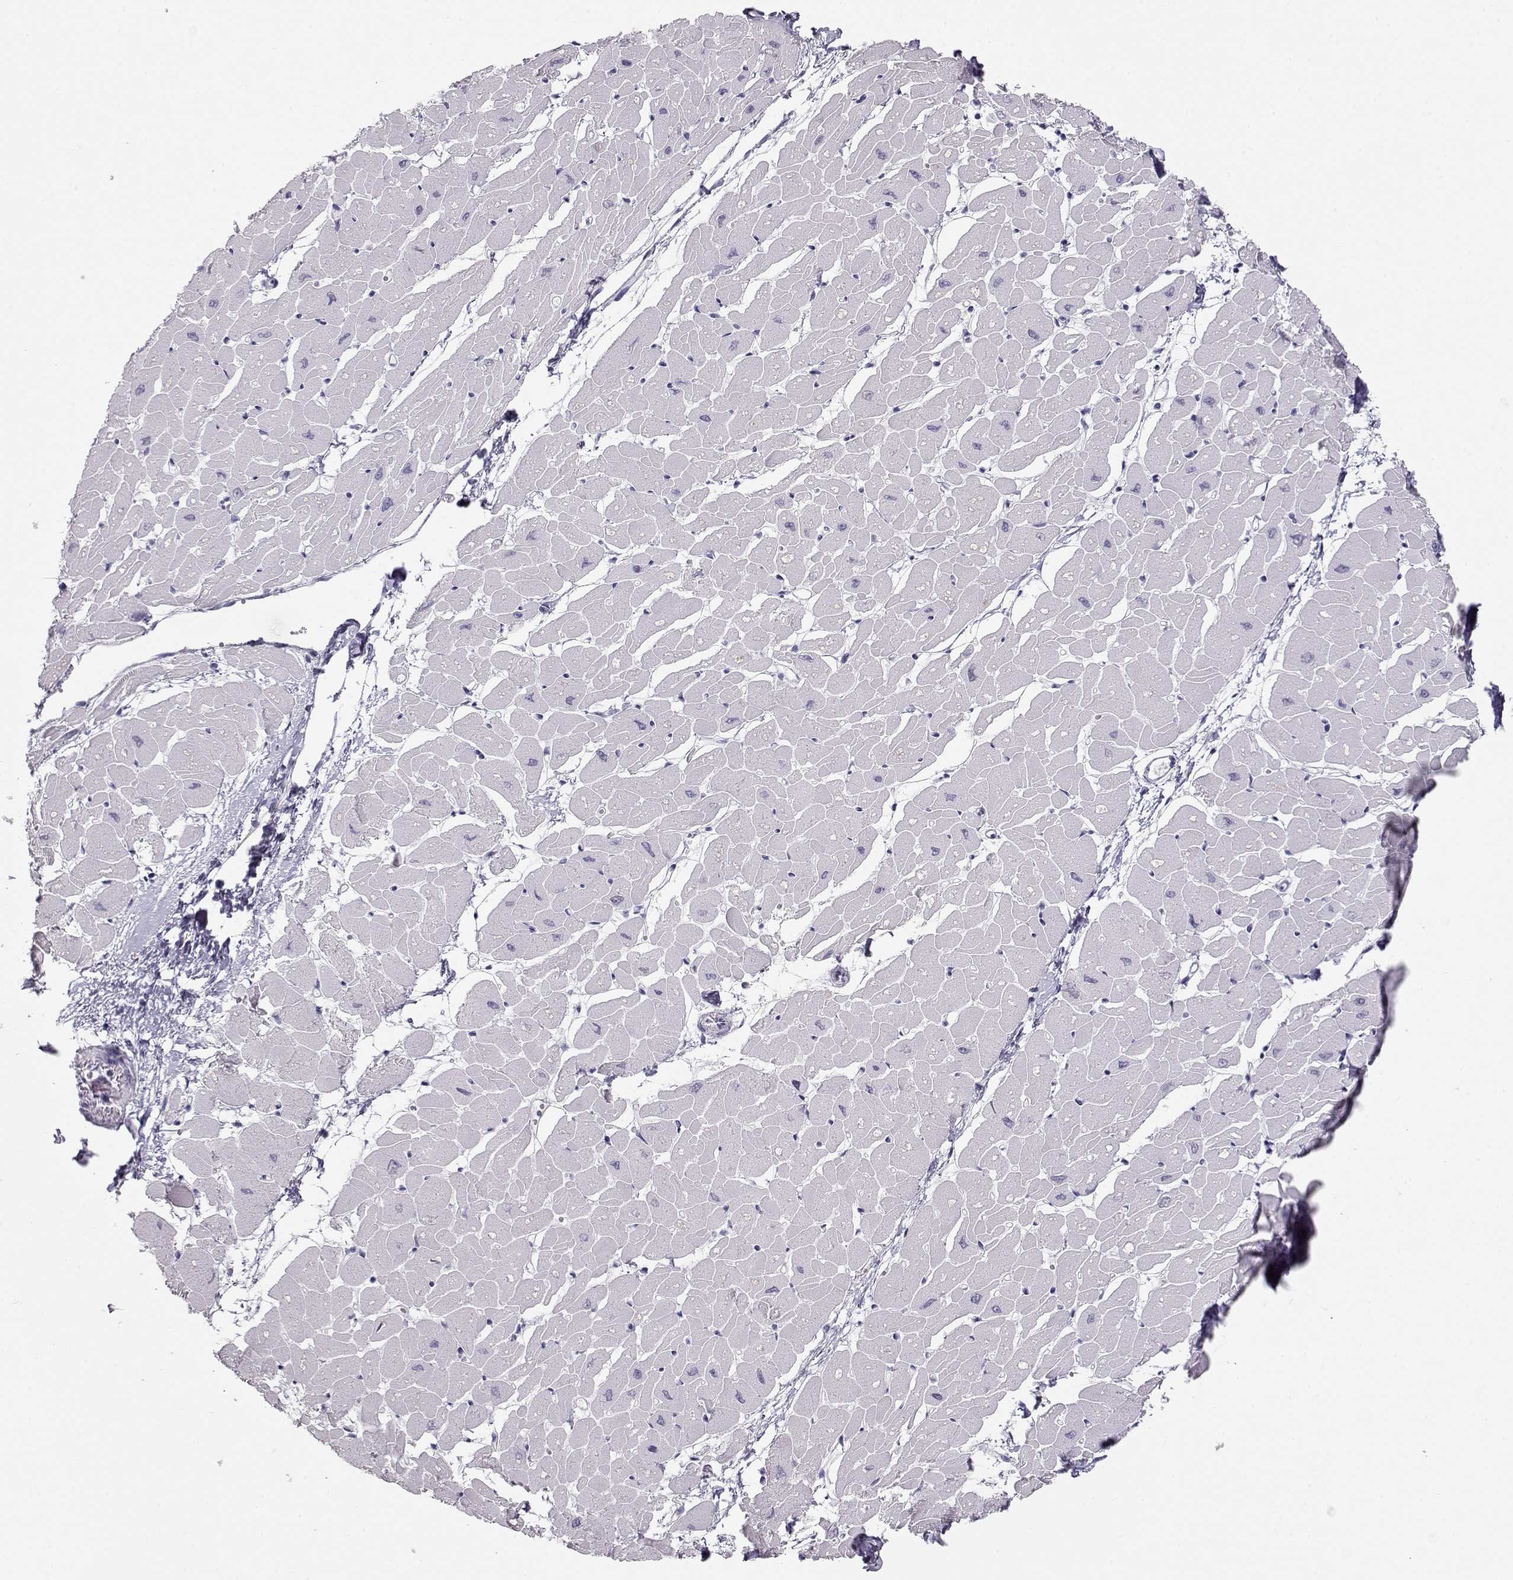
{"staining": {"intensity": "negative", "quantity": "none", "location": "none"}, "tissue": "heart muscle", "cell_type": "Cardiomyocytes", "image_type": "normal", "snomed": [{"axis": "morphology", "description": "Normal tissue, NOS"}, {"axis": "topography", "description": "Heart"}], "caption": "This is an immunohistochemistry photomicrograph of unremarkable heart muscle. There is no positivity in cardiomyocytes.", "gene": "IMPG1", "patient": {"sex": "male", "age": 57}}